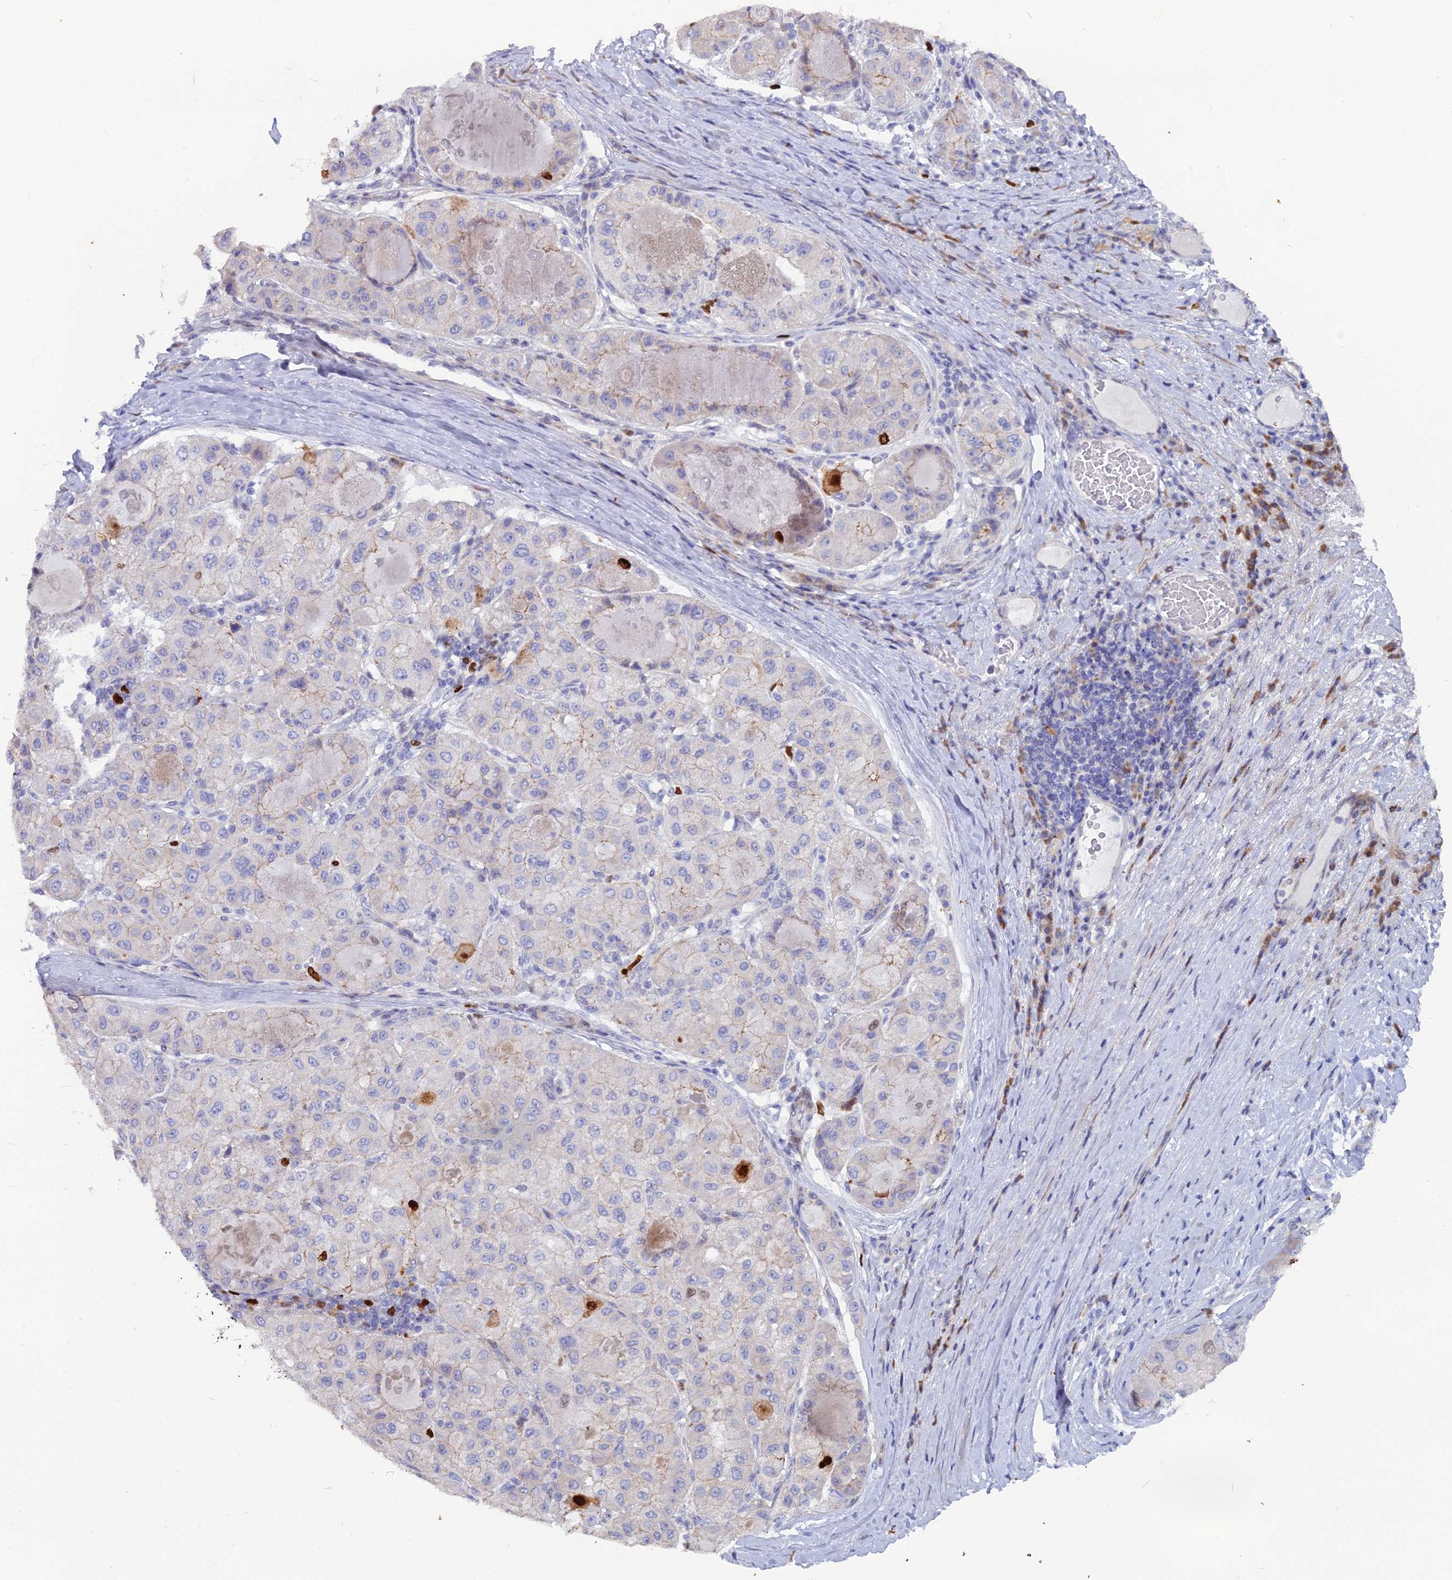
{"staining": {"intensity": "strong", "quantity": "<25%", "location": "nuclear"}, "tissue": "liver cancer", "cell_type": "Tumor cells", "image_type": "cancer", "snomed": [{"axis": "morphology", "description": "Carcinoma, Hepatocellular, NOS"}, {"axis": "topography", "description": "Liver"}], "caption": "Immunohistochemistry (DAB) staining of human liver cancer (hepatocellular carcinoma) demonstrates strong nuclear protein staining in approximately <25% of tumor cells.", "gene": "NUSAP1", "patient": {"sex": "male", "age": 80}}